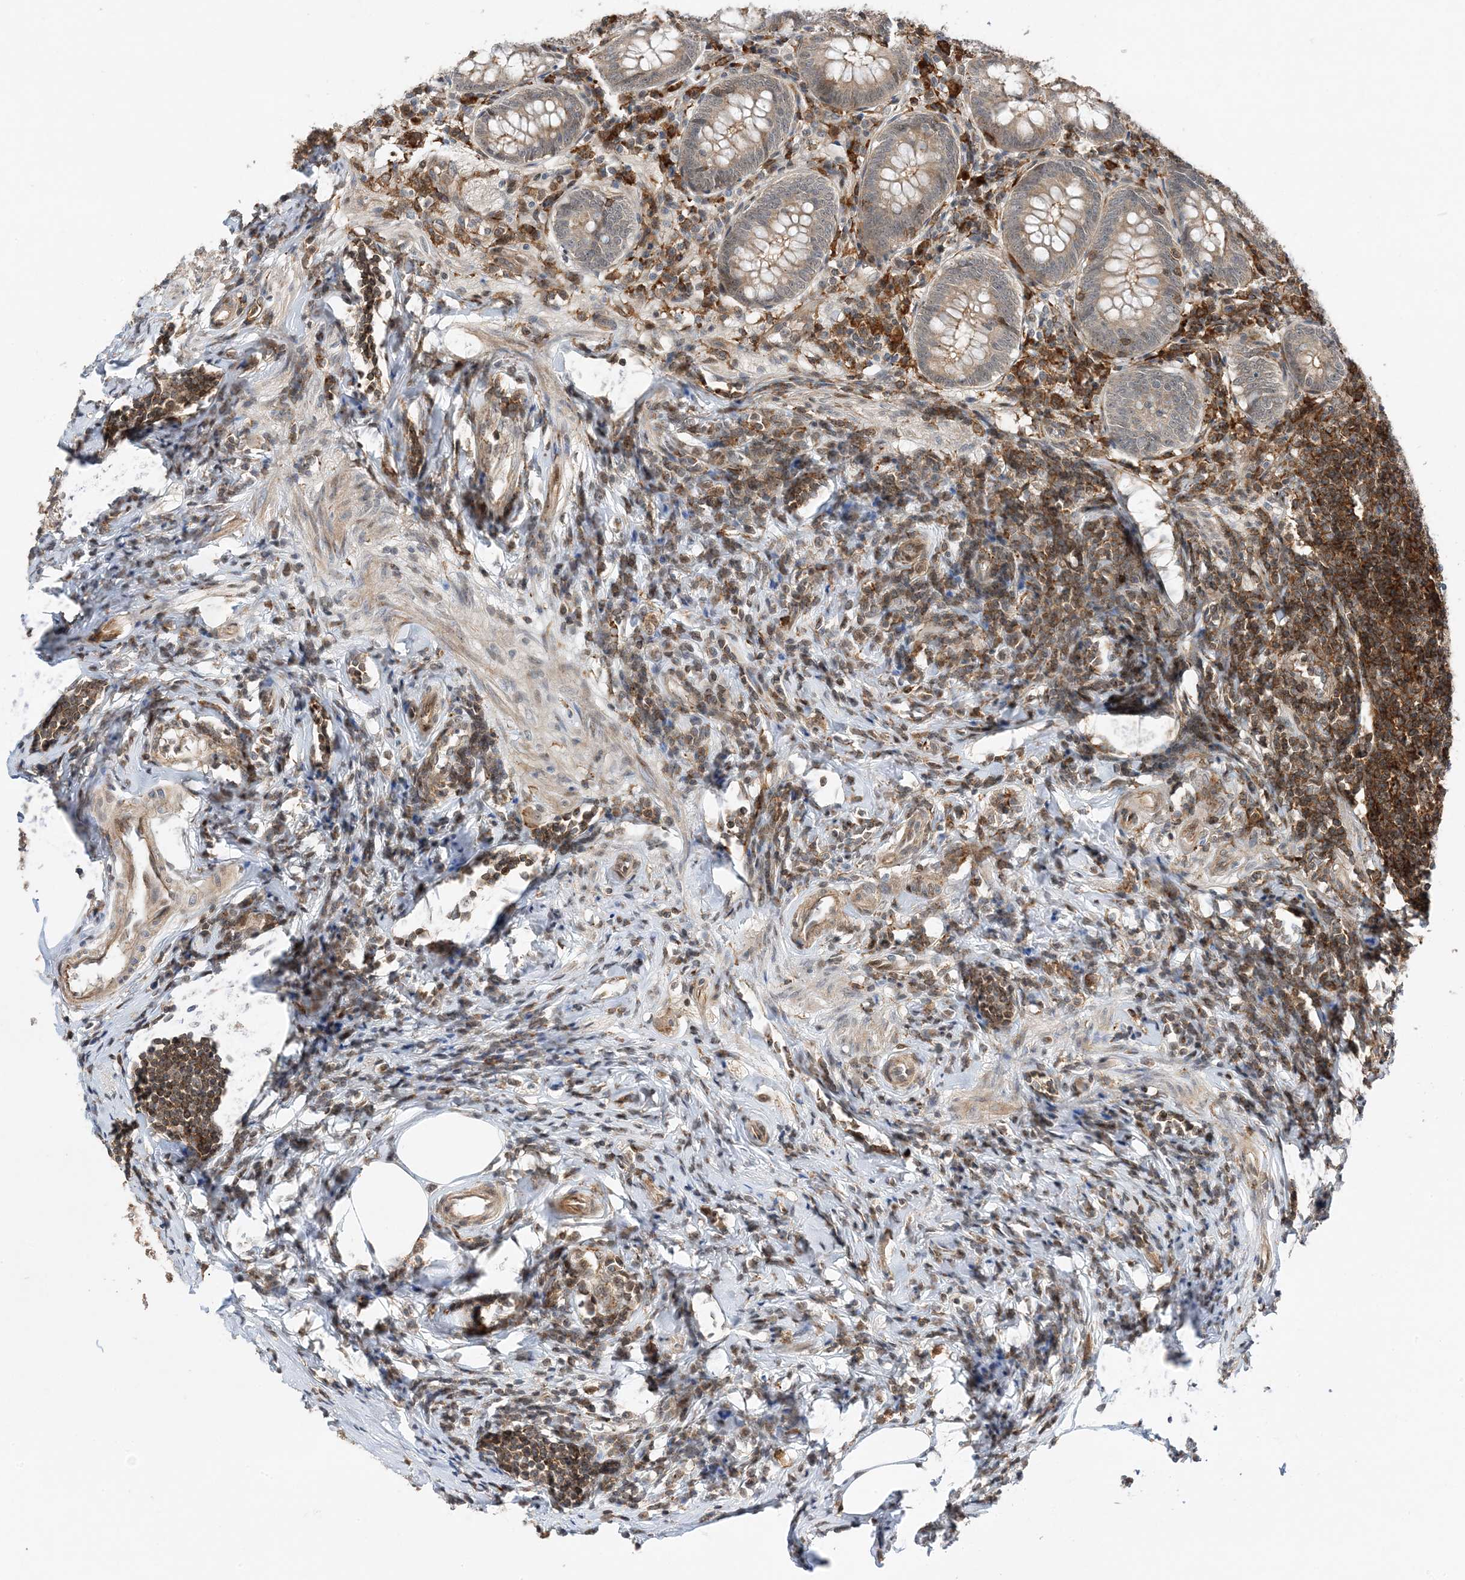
{"staining": {"intensity": "moderate", "quantity": "25%-75%", "location": "cytoplasmic/membranous"}, "tissue": "appendix", "cell_type": "Glandular cells", "image_type": "normal", "snomed": [{"axis": "morphology", "description": "Normal tissue, NOS"}, {"axis": "topography", "description": "Appendix"}], "caption": "Immunohistochemistry (IHC) image of normal appendix: appendix stained using IHC reveals medium levels of moderate protein expression localized specifically in the cytoplasmic/membranous of glandular cells, appearing as a cytoplasmic/membranous brown color.", "gene": "TATDN3", "patient": {"sex": "female", "age": 54}}